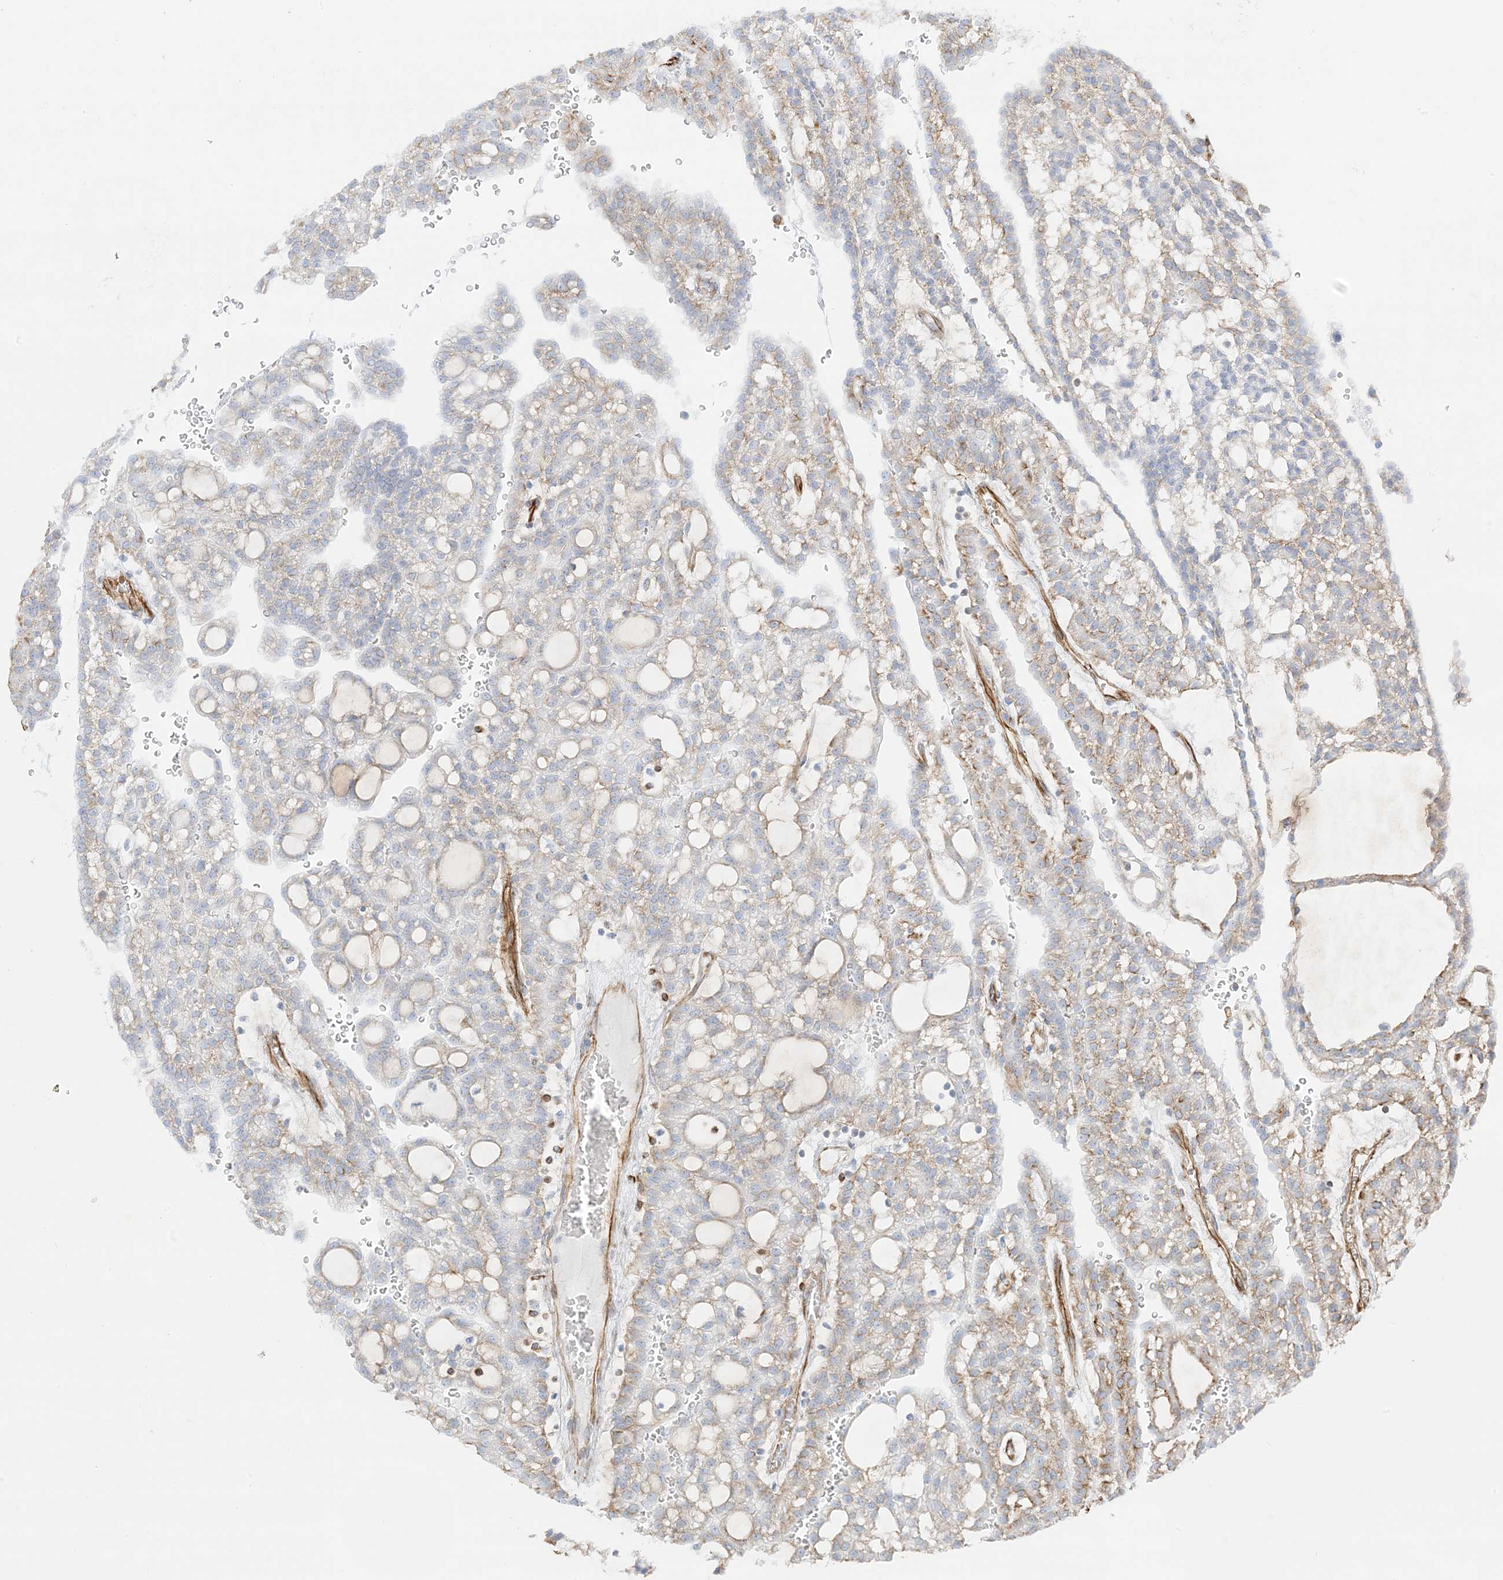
{"staining": {"intensity": "moderate", "quantity": "<25%", "location": "cytoplasmic/membranous"}, "tissue": "renal cancer", "cell_type": "Tumor cells", "image_type": "cancer", "snomed": [{"axis": "morphology", "description": "Adenocarcinoma, NOS"}, {"axis": "topography", "description": "Kidney"}], "caption": "Renal cancer tissue shows moderate cytoplasmic/membranous positivity in about <25% of tumor cells", "gene": "PID1", "patient": {"sex": "male", "age": 63}}